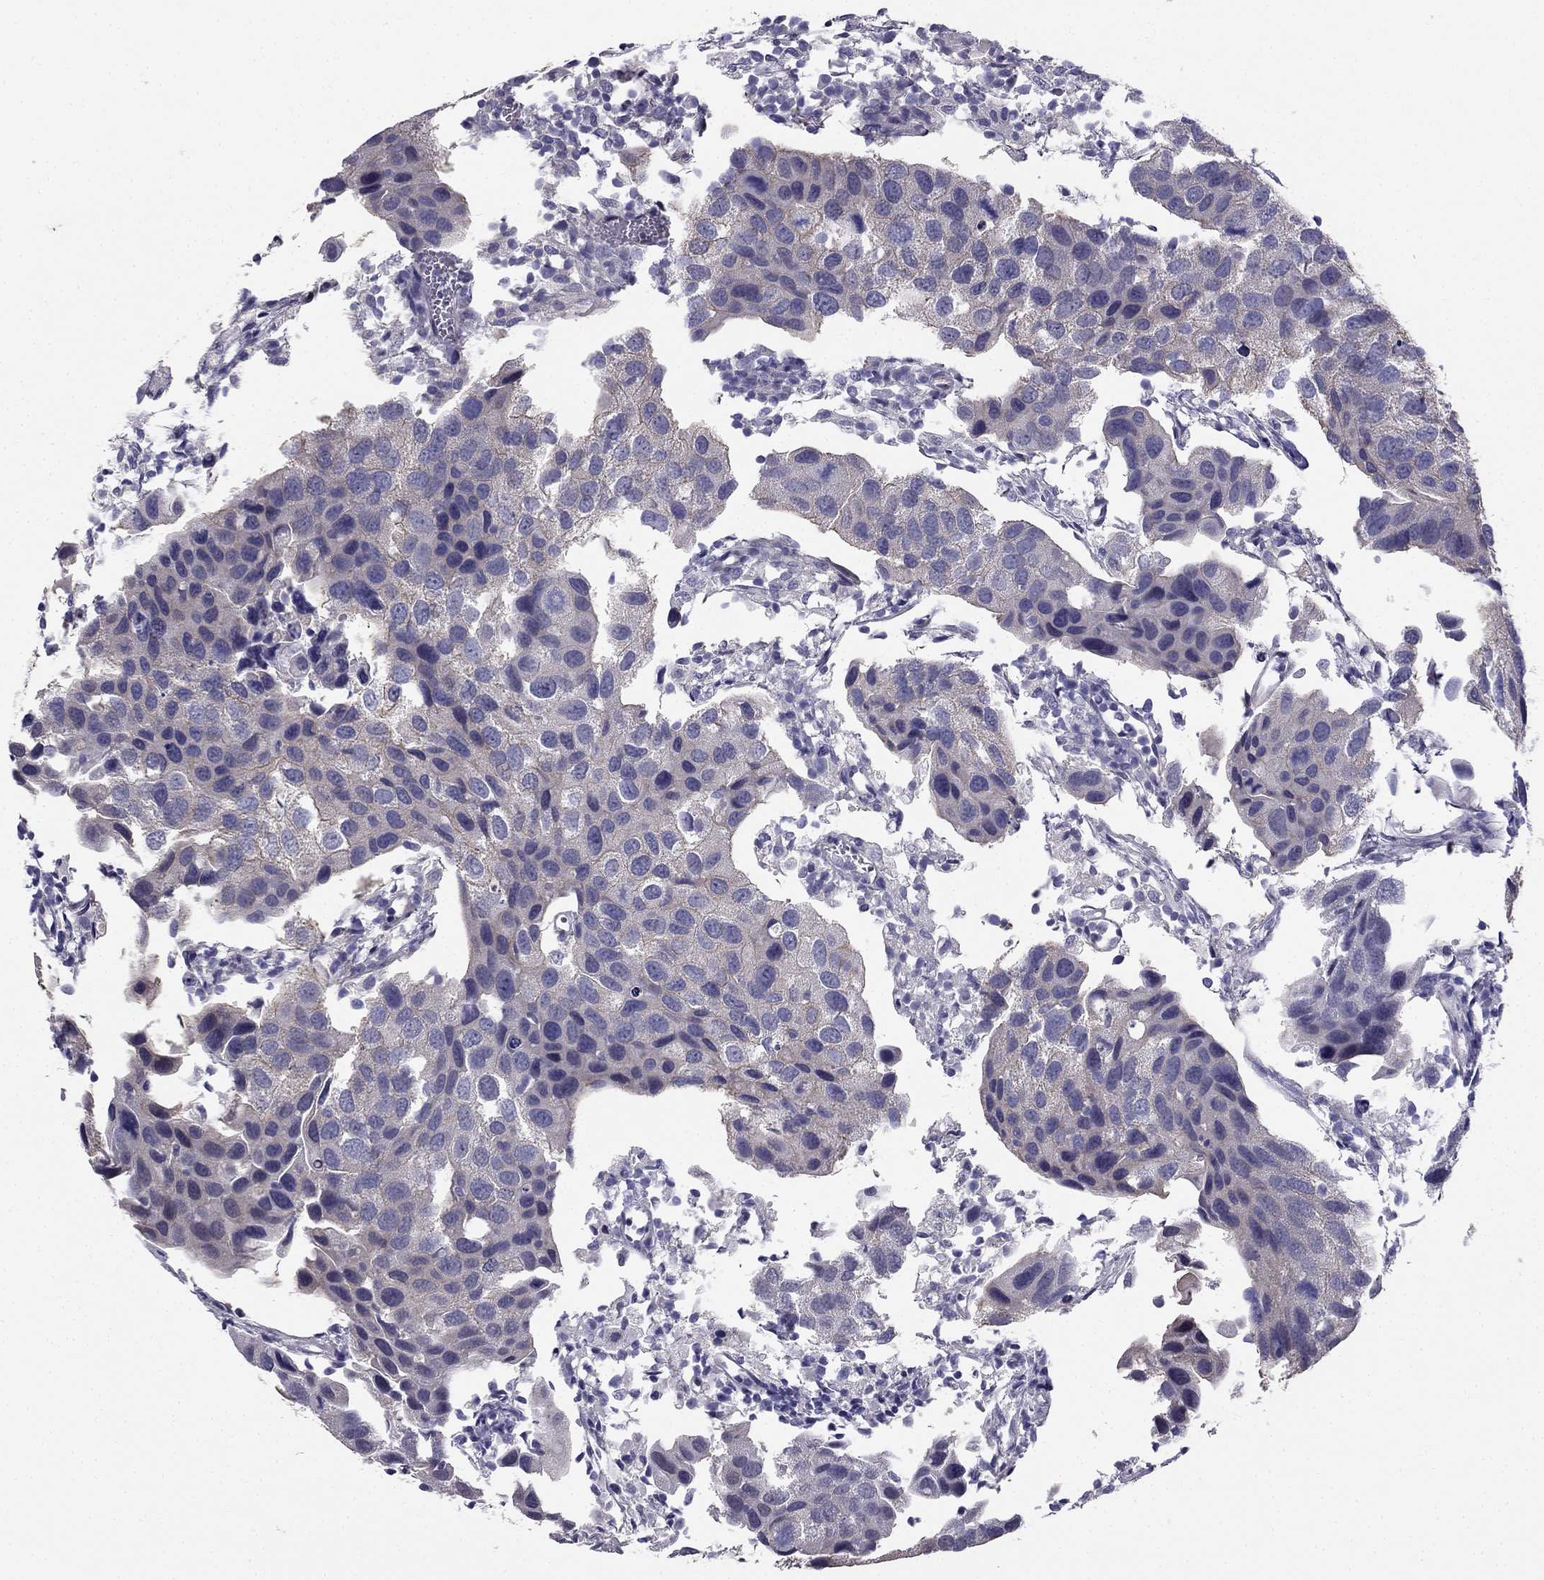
{"staining": {"intensity": "negative", "quantity": "none", "location": "none"}, "tissue": "urothelial cancer", "cell_type": "Tumor cells", "image_type": "cancer", "snomed": [{"axis": "morphology", "description": "Urothelial carcinoma, High grade"}, {"axis": "topography", "description": "Urinary bladder"}], "caption": "Protein analysis of urothelial carcinoma (high-grade) demonstrates no significant staining in tumor cells.", "gene": "HSFX1", "patient": {"sex": "male", "age": 79}}